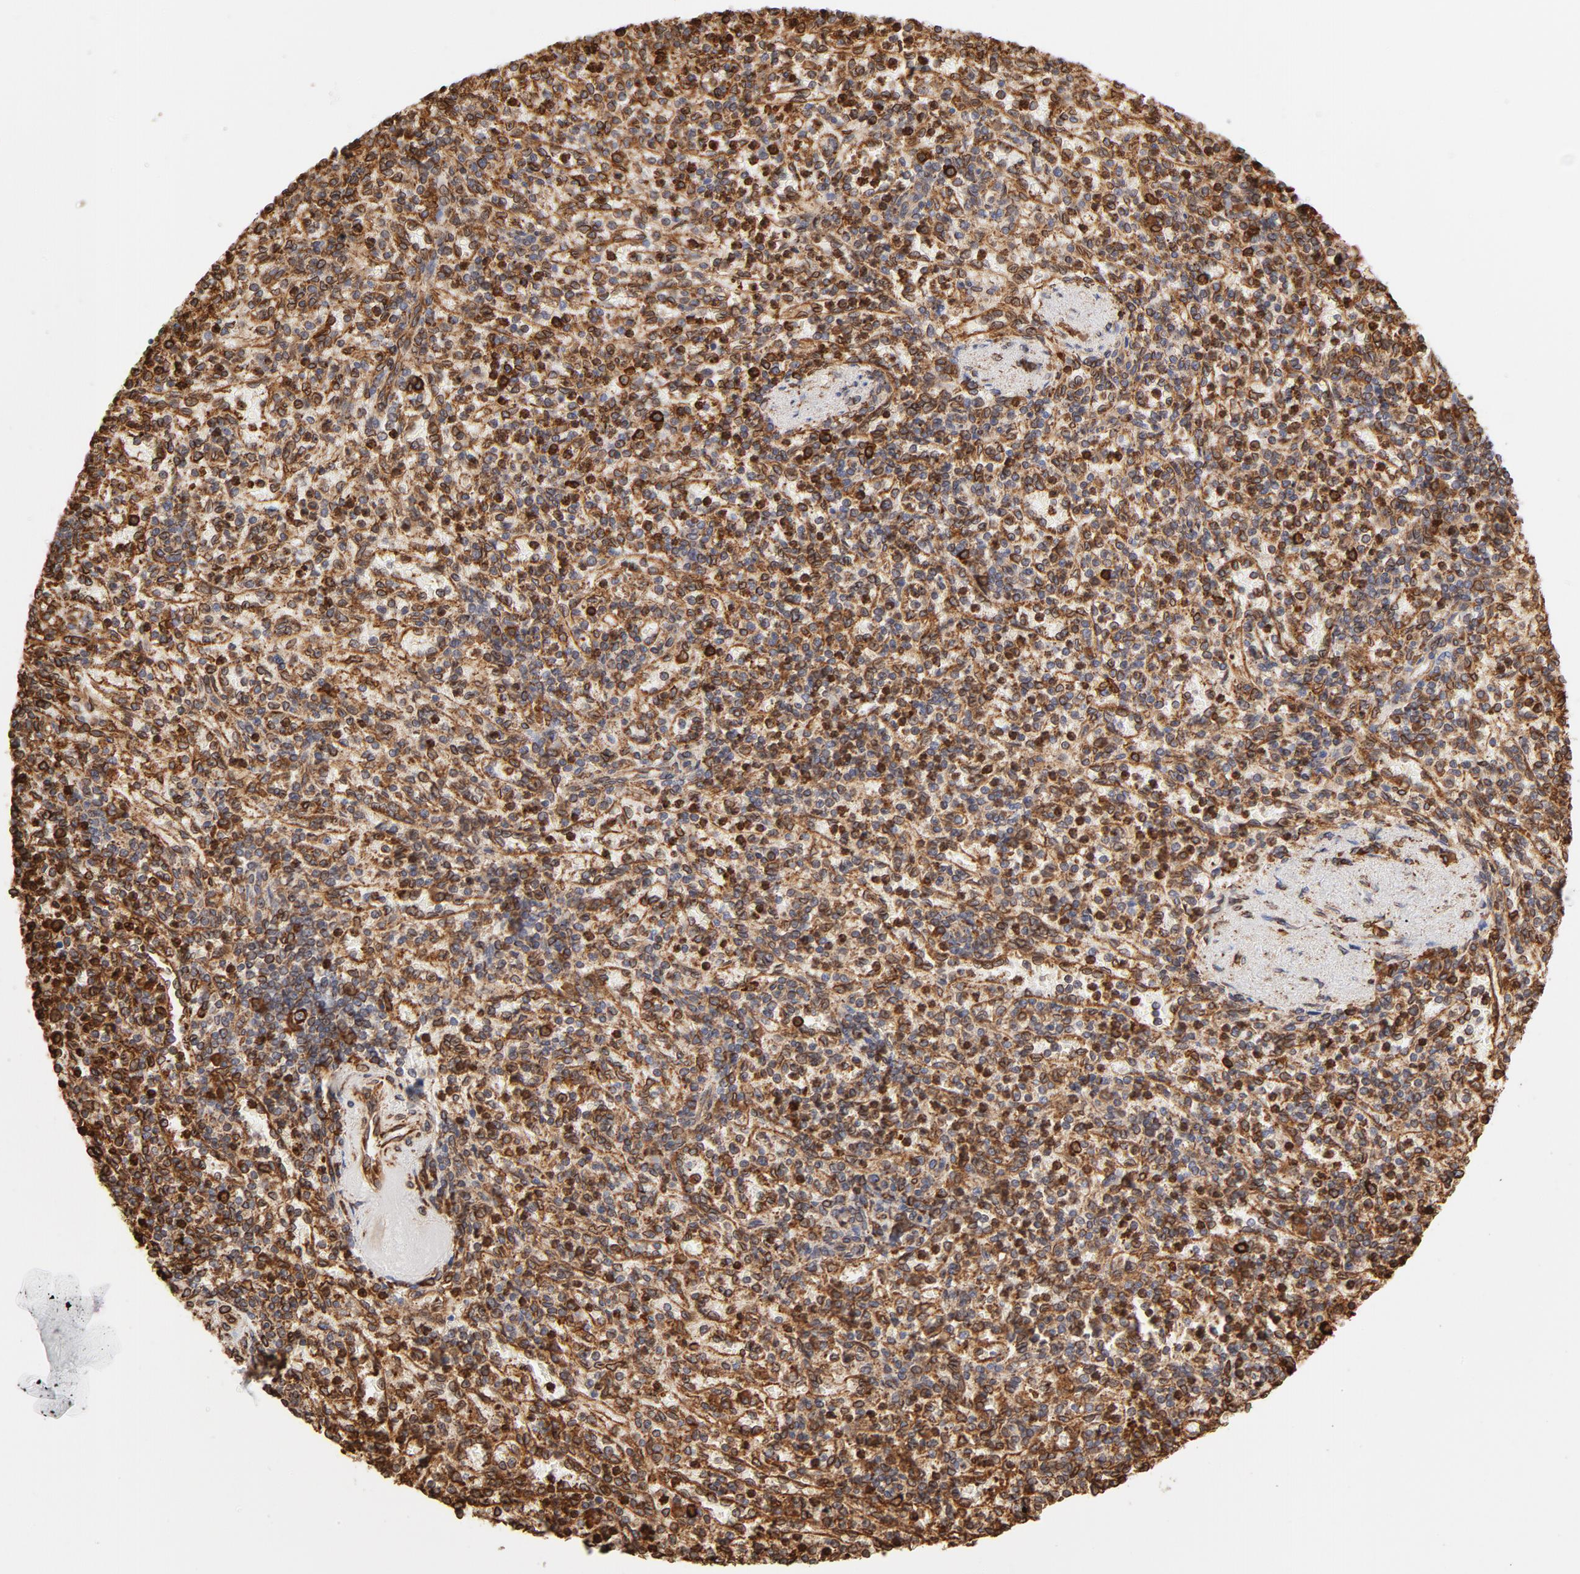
{"staining": {"intensity": "strong", "quantity": ">75%", "location": "cytoplasmic/membranous"}, "tissue": "spleen", "cell_type": "Cells in red pulp", "image_type": "normal", "snomed": [{"axis": "morphology", "description": "Normal tissue, NOS"}, {"axis": "topography", "description": "Spleen"}], "caption": "Immunohistochemistry micrograph of benign spleen: spleen stained using immunohistochemistry (IHC) displays high levels of strong protein expression localized specifically in the cytoplasmic/membranous of cells in red pulp, appearing as a cytoplasmic/membranous brown color.", "gene": "CANX", "patient": {"sex": "female", "age": 74}}